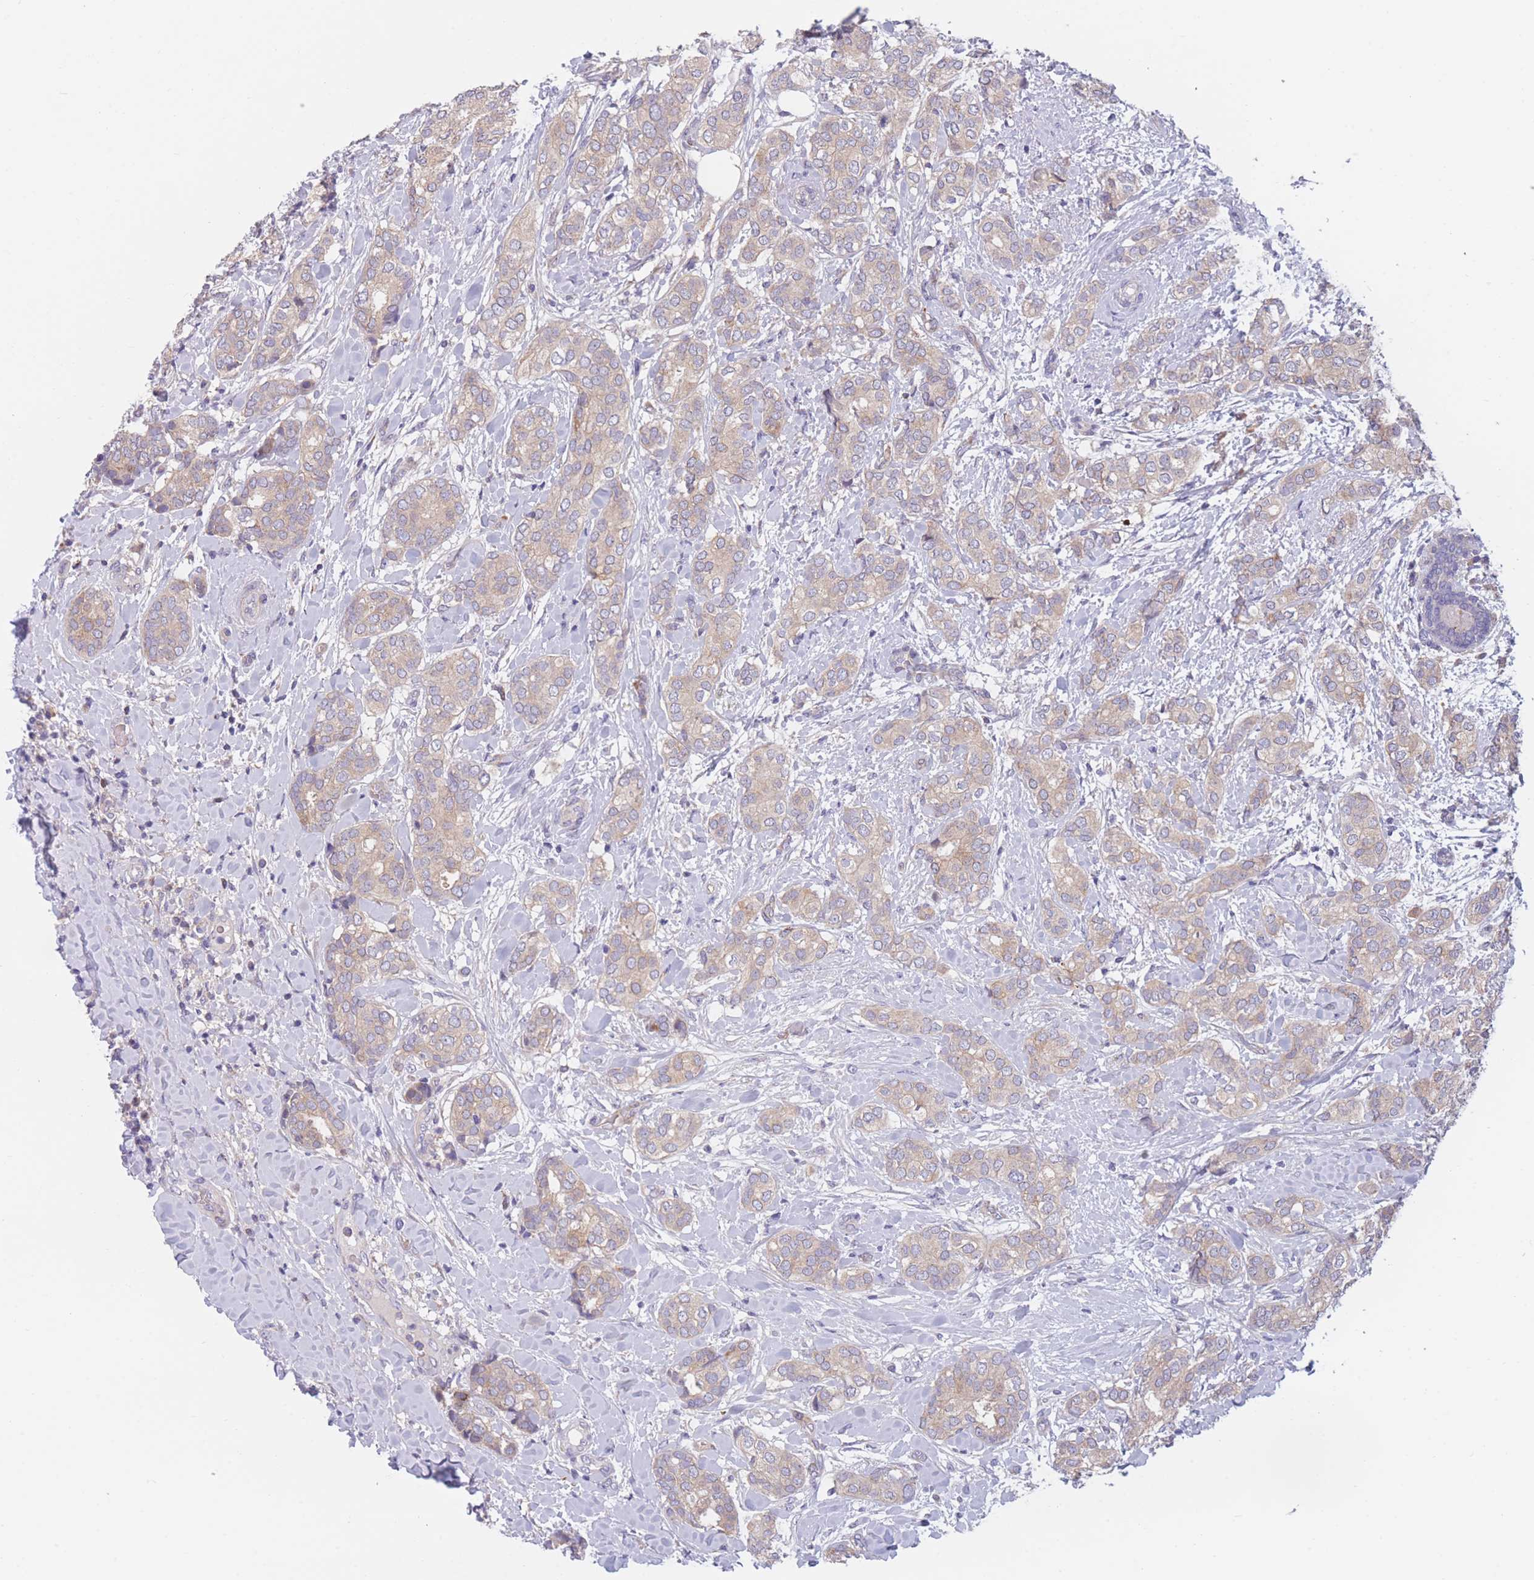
{"staining": {"intensity": "weak", "quantity": ">75%", "location": "cytoplasmic/membranous"}, "tissue": "breast cancer", "cell_type": "Tumor cells", "image_type": "cancer", "snomed": [{"axis": "morphology", "description": "Duct carcinoma"}, {"axis": "topography", "description": "Breast"}], "caption": "Immunohistochemistry (IHC) of breast invasive ductal carcinoma shows low levels of weak cytoplasmic/membranous expression in about >75% of tumor cells. (DAB = brown stain, brightfield microscopy at high magnification).", "gene": "PDE4A", "patient": {"sex": "female", "age": 73}}